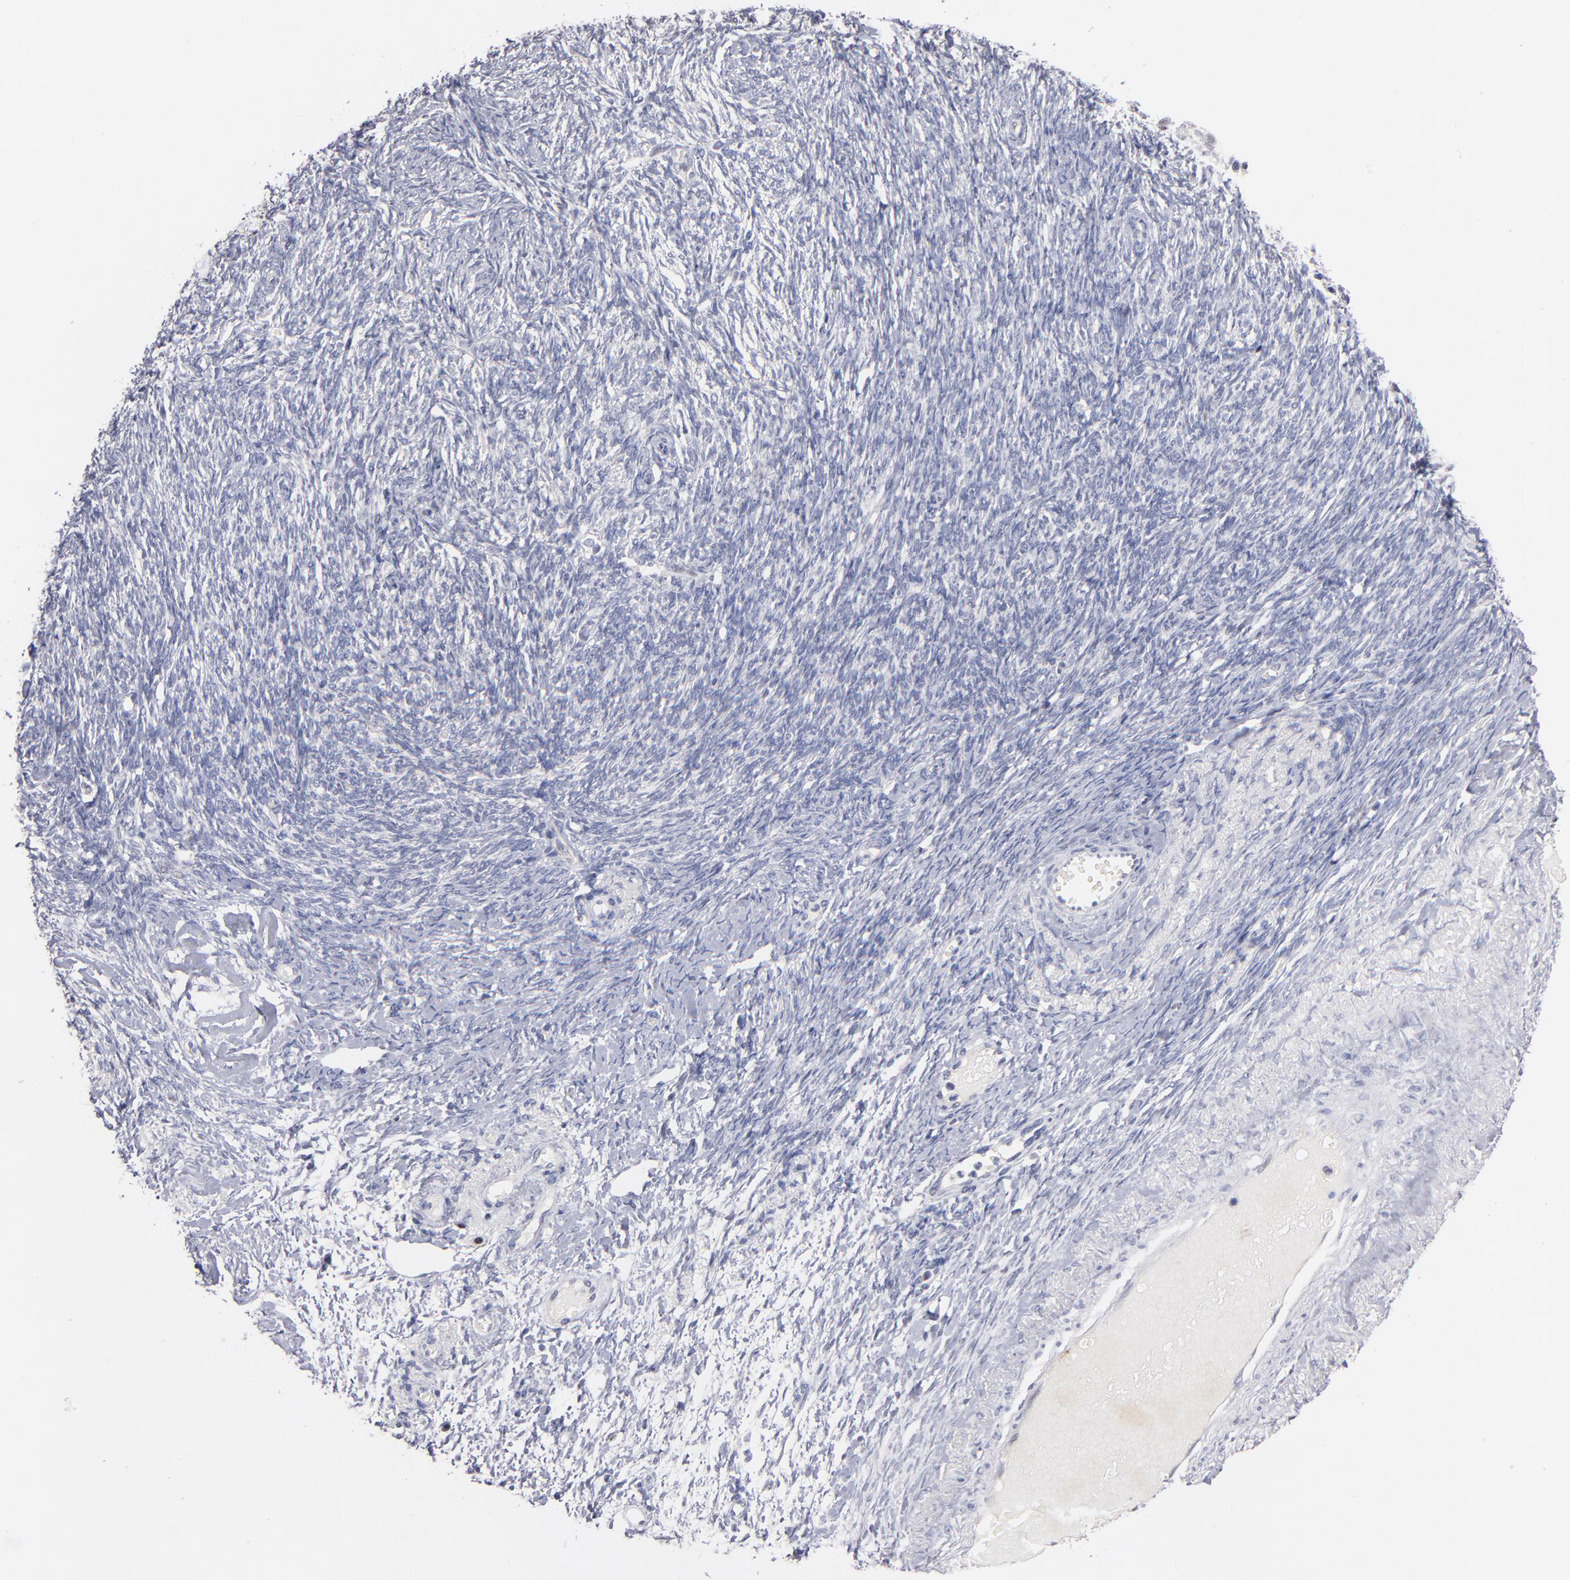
{"staining": {"intensity": "weak", "quantity": "<25%", "location": "nuclear"}, "tissue": "ovarian cancer", "cell_type": "Tumor cells", "image_type": "cancer", "snomed": [{"axis": "morphology", "description": "Normal tissue, NOS"}, {"axis": "morphology", "description": "Cystadenocarcinoma, serous, NOS"}, {"axis": "topography", "description": "Ovary"}], "caption": "High magnification brightfield microscopy of serous cystadenocarcinoma (ovarian) stained with DAB (brown) and counterstained with hematoxylin (blue): tumor cells show no significant staining.", "gene": "RAF1", "patient": {"sex": "female", "age": 62}}